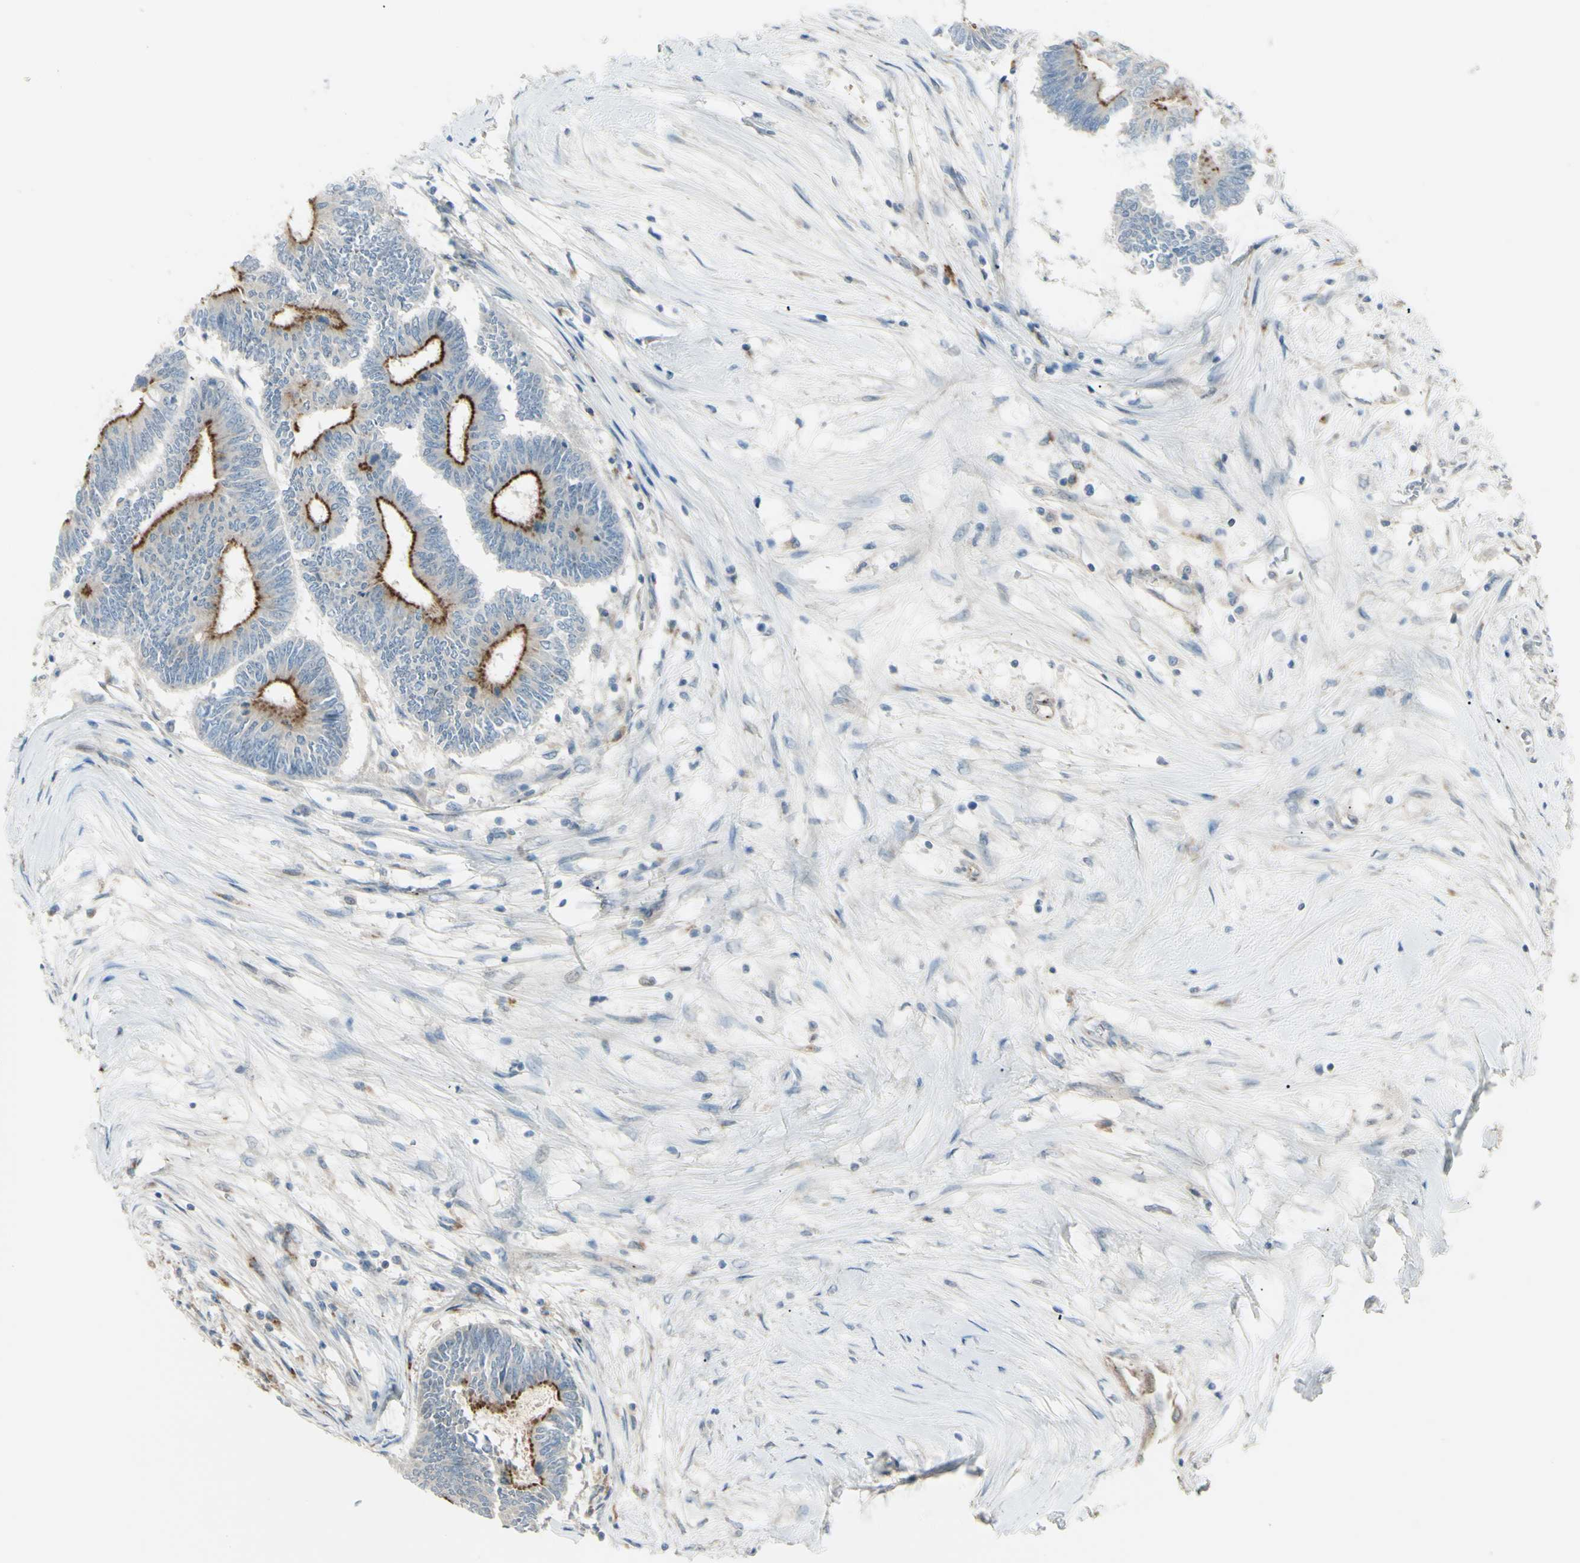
{"staining": {"intensity": "strong", "quantity": "<25%", "location": "cytoplasmic/membranous"}, "tissue": "colorectal cancer", "cell_type": "Tumor cells", "image_type": "cancer", "snomed": [{"axis": "morphology", "description": "Adenocarcinoma, NOS"}, {"axis": "topography", "description": "Rectum"}], "caption": "Colorectal cancer (adenocarcinoma) was stained to show a protein in brown. There is medium levels of strong cytoplasmic/membranous staining in about <25% of tumor cells. The staining is performed using DAB (3,3'-diaminobenzidine) brown chromogen to label protein expression. The nuclei are counter-stained blue using hematoxylin.", "gene": "LMTK2", "patient": {"sex": "male", "age": 63}}